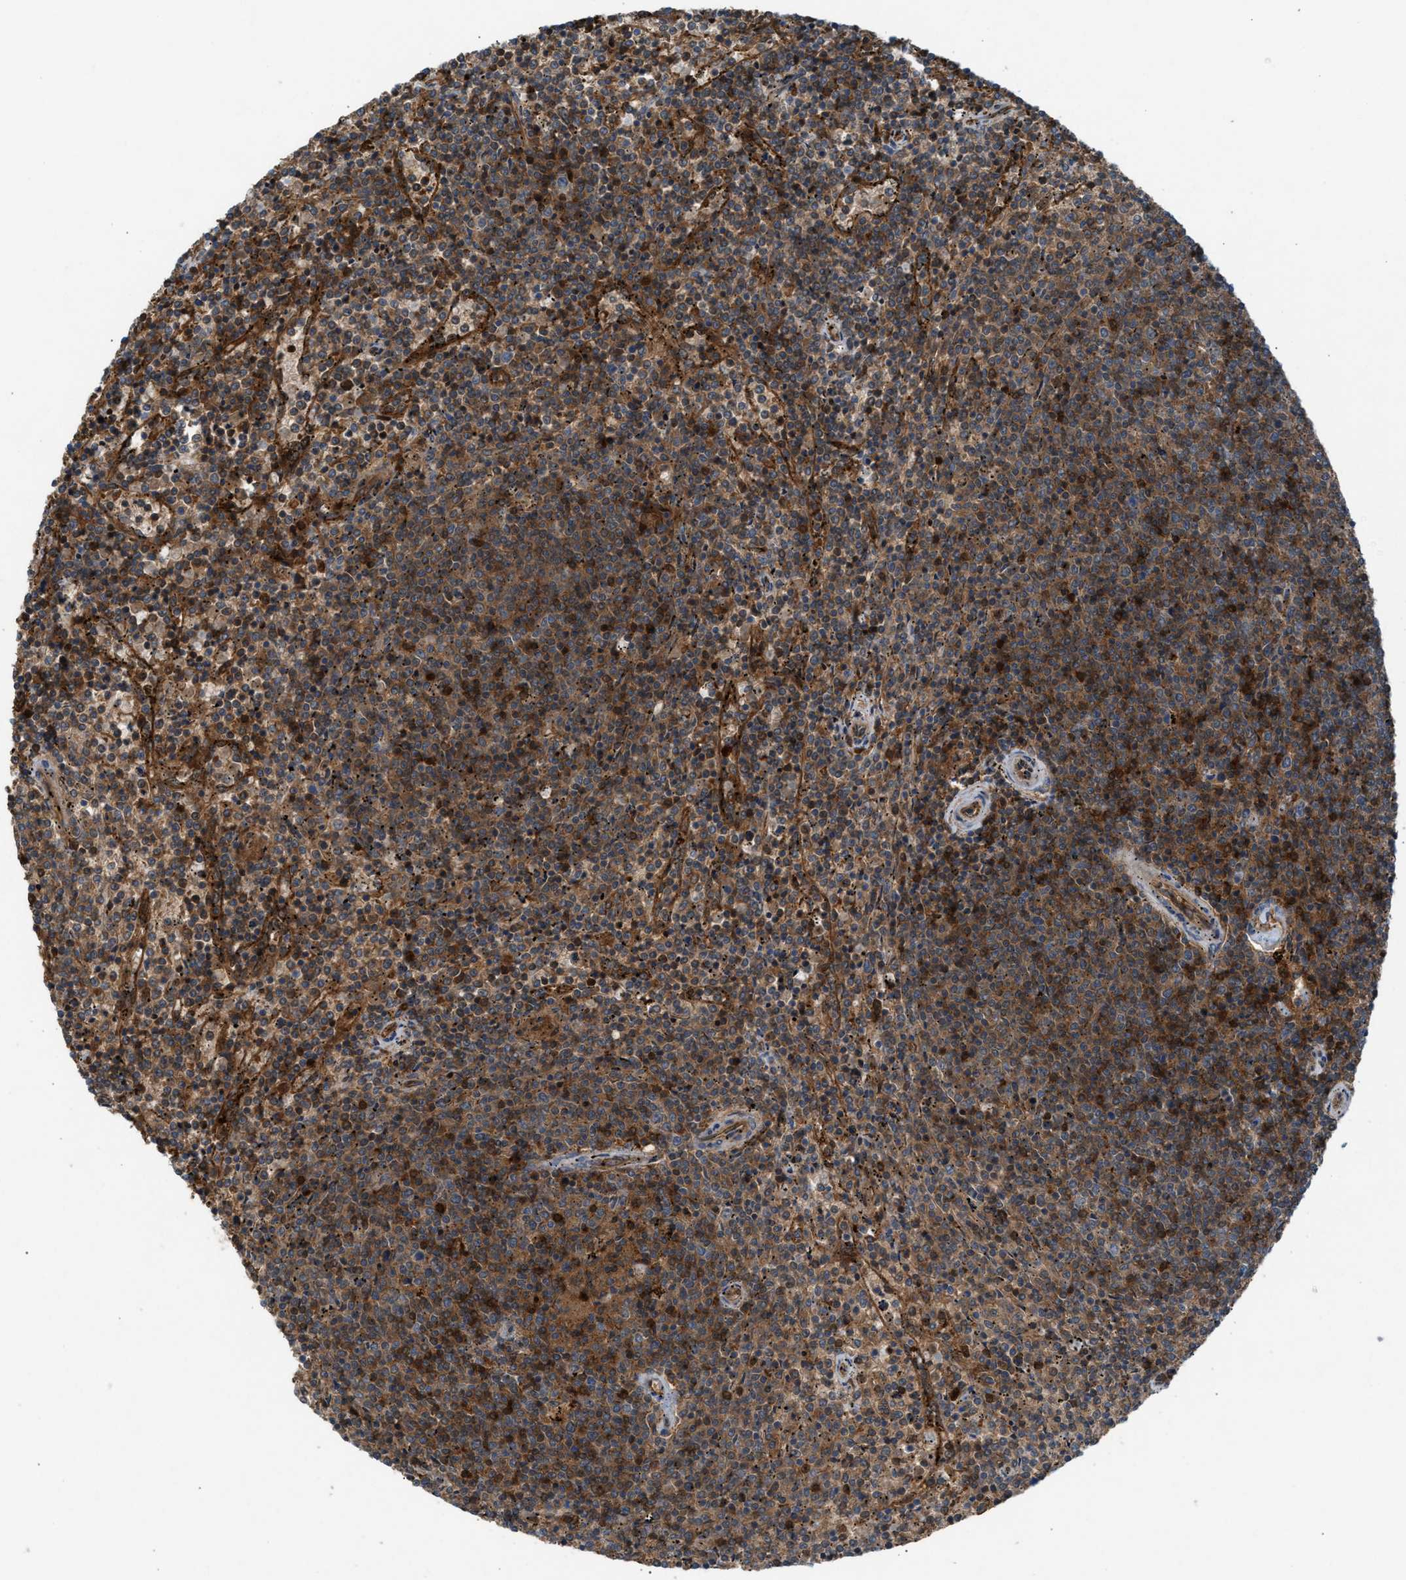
{"staining": {"intensity": "moderate", "quantity": ">75%", "location": "cytoplasmic/membranous"}, "tissue": "lymphoma", "cell_type": "Tumor cells", "image_type": "cancer", "snomed": [{"axis": "morphology", "description": "Malignant lymphoma, non-Hodgkin's type, Low grade"}, {"axis": "topography", "description": "Spleen"}], "caption": "A histopathology image showing moderate cytoplasmic/membranous expression in approximately >75% of tumor cells in low-grade malignant lymphoma, non-Hodgkin's type, as visualized by brown immunohistochemical staining.", "gene": "TPK1", "patient": {"sex": "female", "age": 50}}